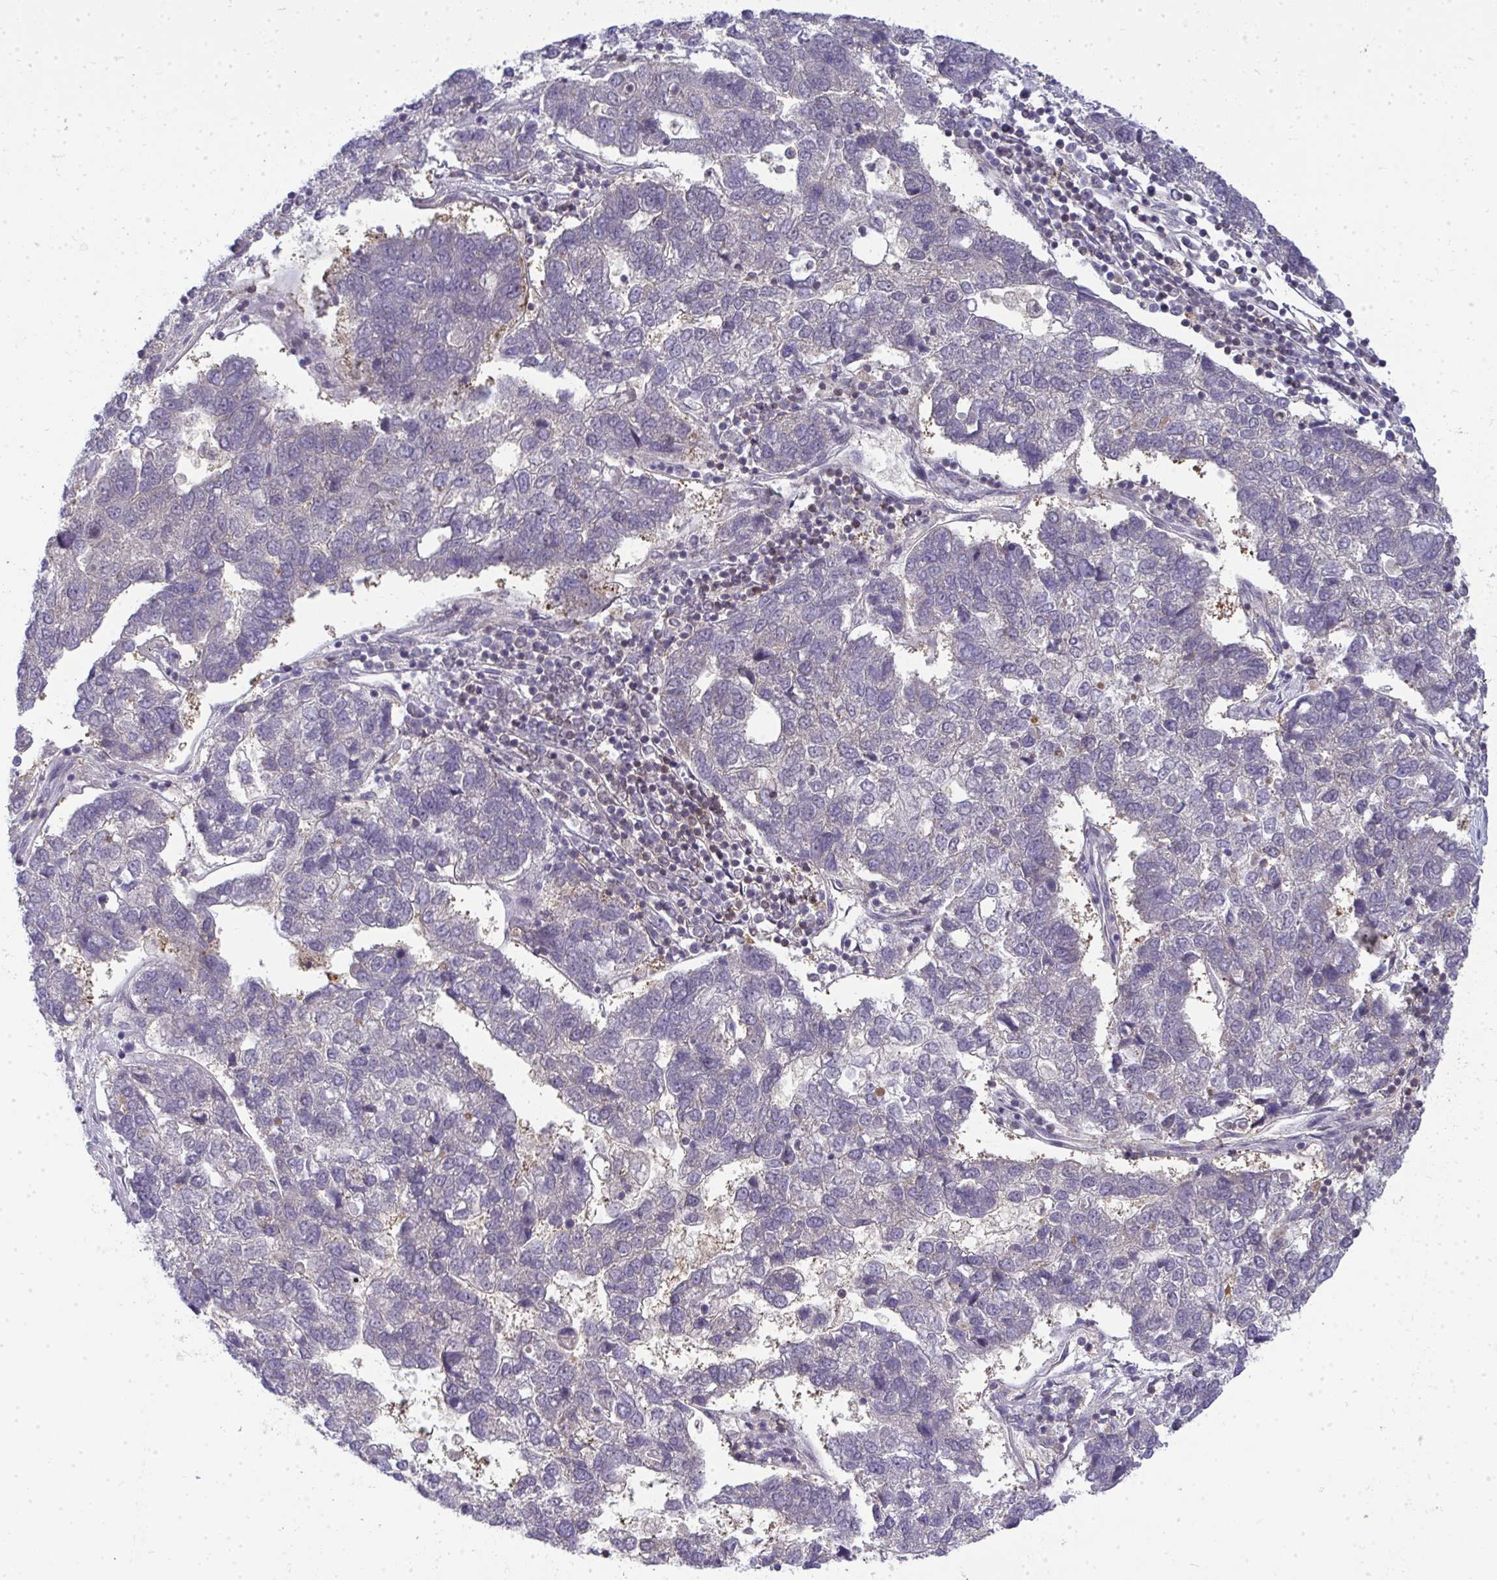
{"staining": {"intensity": "negative", "quantity": "none", "location": "none"}, "tissue": "pancreatic cancer", "cell_type": "Tumor cells", "image_type": "cancer", "snomed": [{"axis": "morphology", "description": "Adenocarcinoma, NOS"}, {"axis": "topography", "description": "Pancreas"}], "caption": "Immunohistochemical staining of pancreatic adenocarcinoma demonstrates no significant staining in tumor cells. (Immunohistochemistry (ihc), brightfield microscopy, high magnification).", "gene": "HDHD2", "patient": {"sex": "female", "age": 61}}